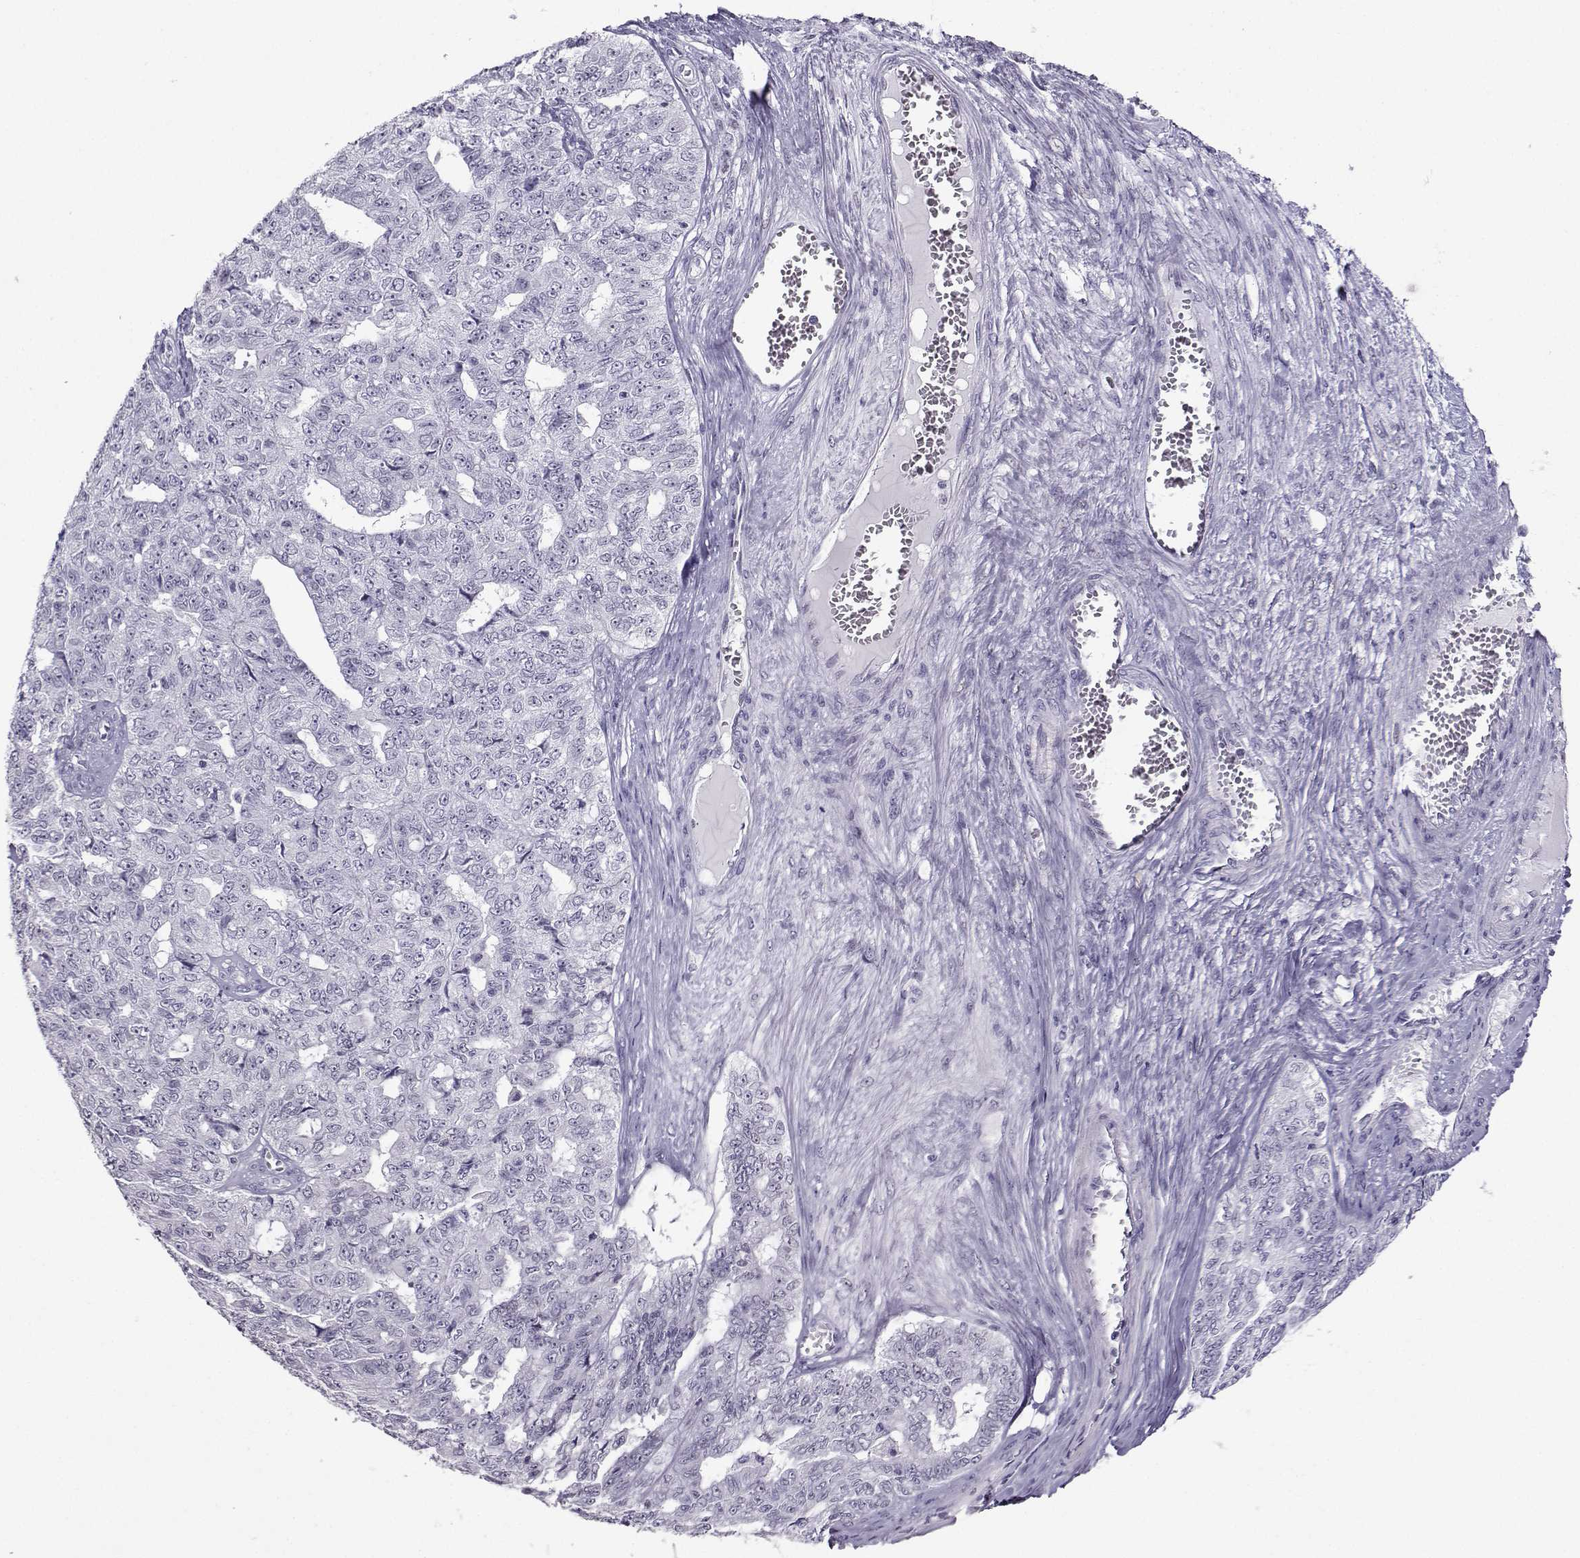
{"staining": {"intensity": "negative", "quantity": "none", "location": "none"}, "tissue": "ovarian cancer", "cell_type": "Tumor cells", "image_type": "cancer", "snomed": [{"axis": "morphology", "description": "Cystadenocarcinoma, serous, NOS"}, {"axis": "topography", "description": "Ovary"}], "caption": "There is no significant staining in tumor cells of serous cystadenocarcinoma (ovarian).", "gene": "TEDC2", "patient": {"sex": "female", "age": 71}}